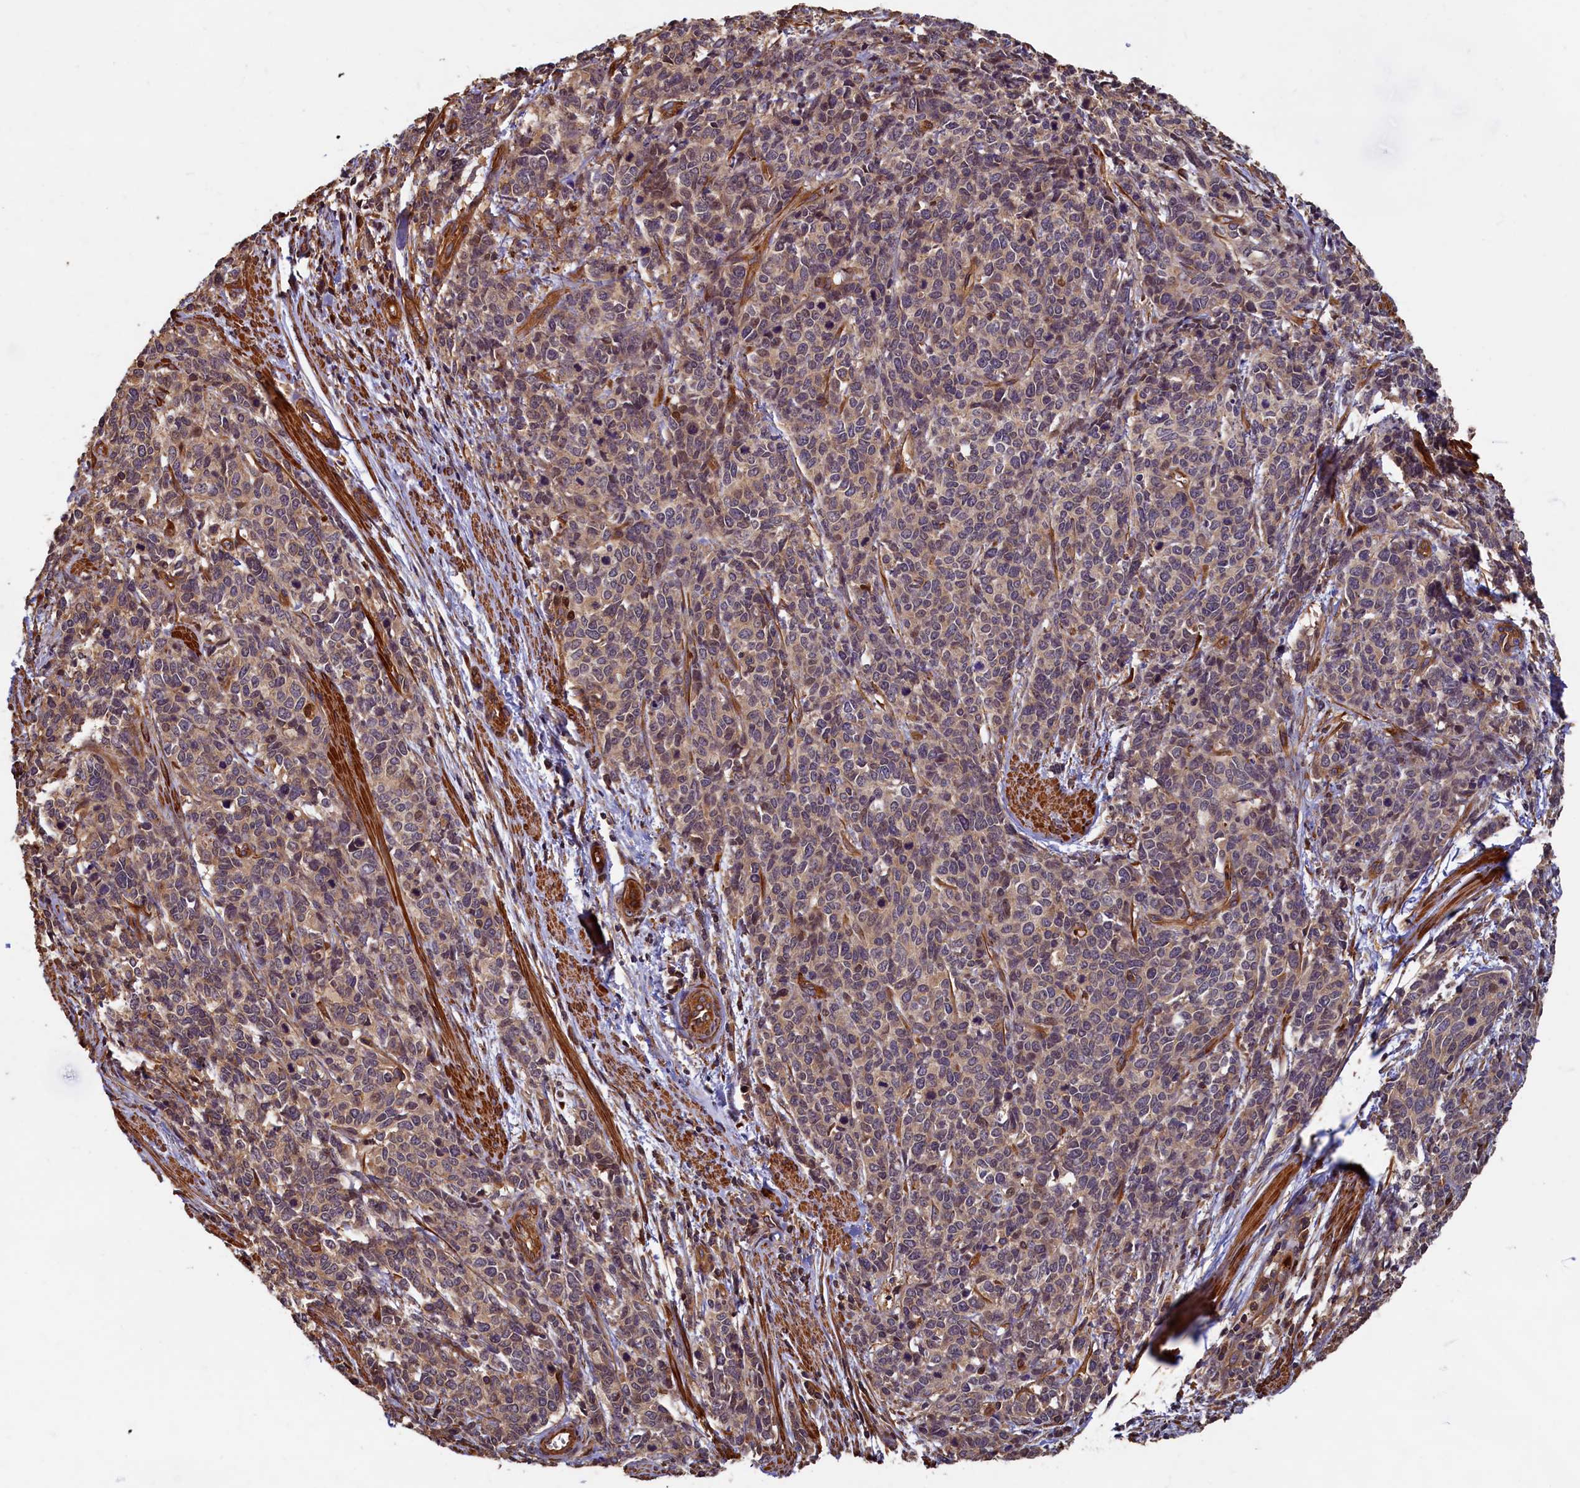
{"staining": {"intensity": "moderate", "quantity": ">75%", "location": "cytoplasmic/membranous"}, "tissue": "cervical cancer", "cell_type": "Tumor cells", "image_type": "cancer", "snomed": [{"axis": "morphology", "description": "Squamous cell carcinoma, NOS"}, {"axis": "topography", "description": "Cervix"}], "caption": "Tumor cells demonstrate moderate cytoplasmic/membranous expression in about >75% of cells in cervical cancer.", "gene": "CCDC102B", "patient": {"sex": "female", "age": 60}}